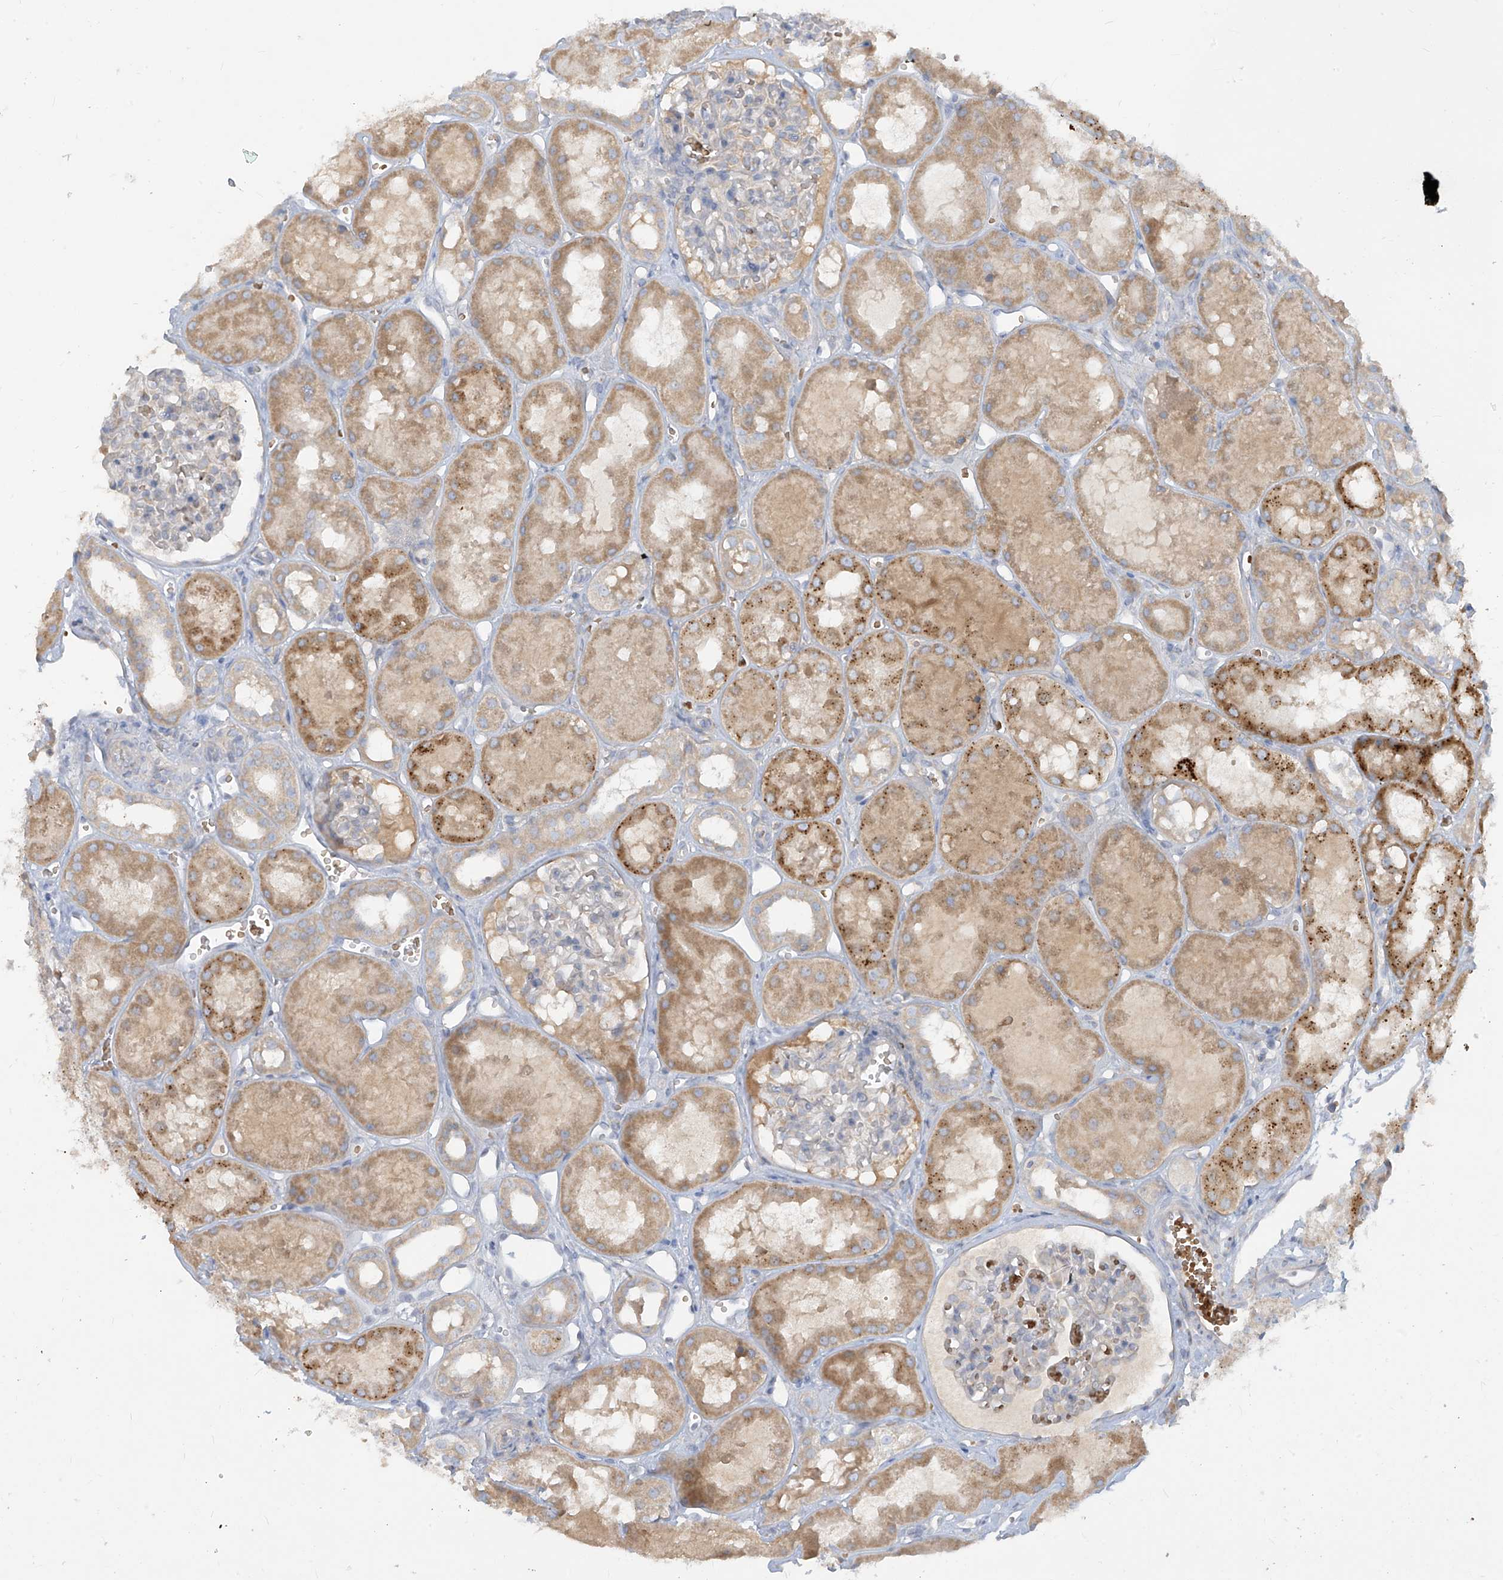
{"staining": {"intensity": "negative", "quantity": "none", "location": "none"}, "tissue": "kidney", "cell_type": "Cells in glomeruli", "image_type": "normal", "snomed": [{"axis": "morphology", "description": "Normal tissue, NOS"}, {"axis": "topography", "description": "Kidney"}], "caption": "IHC image of unremarkable human kidney stained for a protein (brown), which shows no staining in cells in glomeruli.", "gene": "DGKQ", "patient": {"sex": "male", "age": 16}}